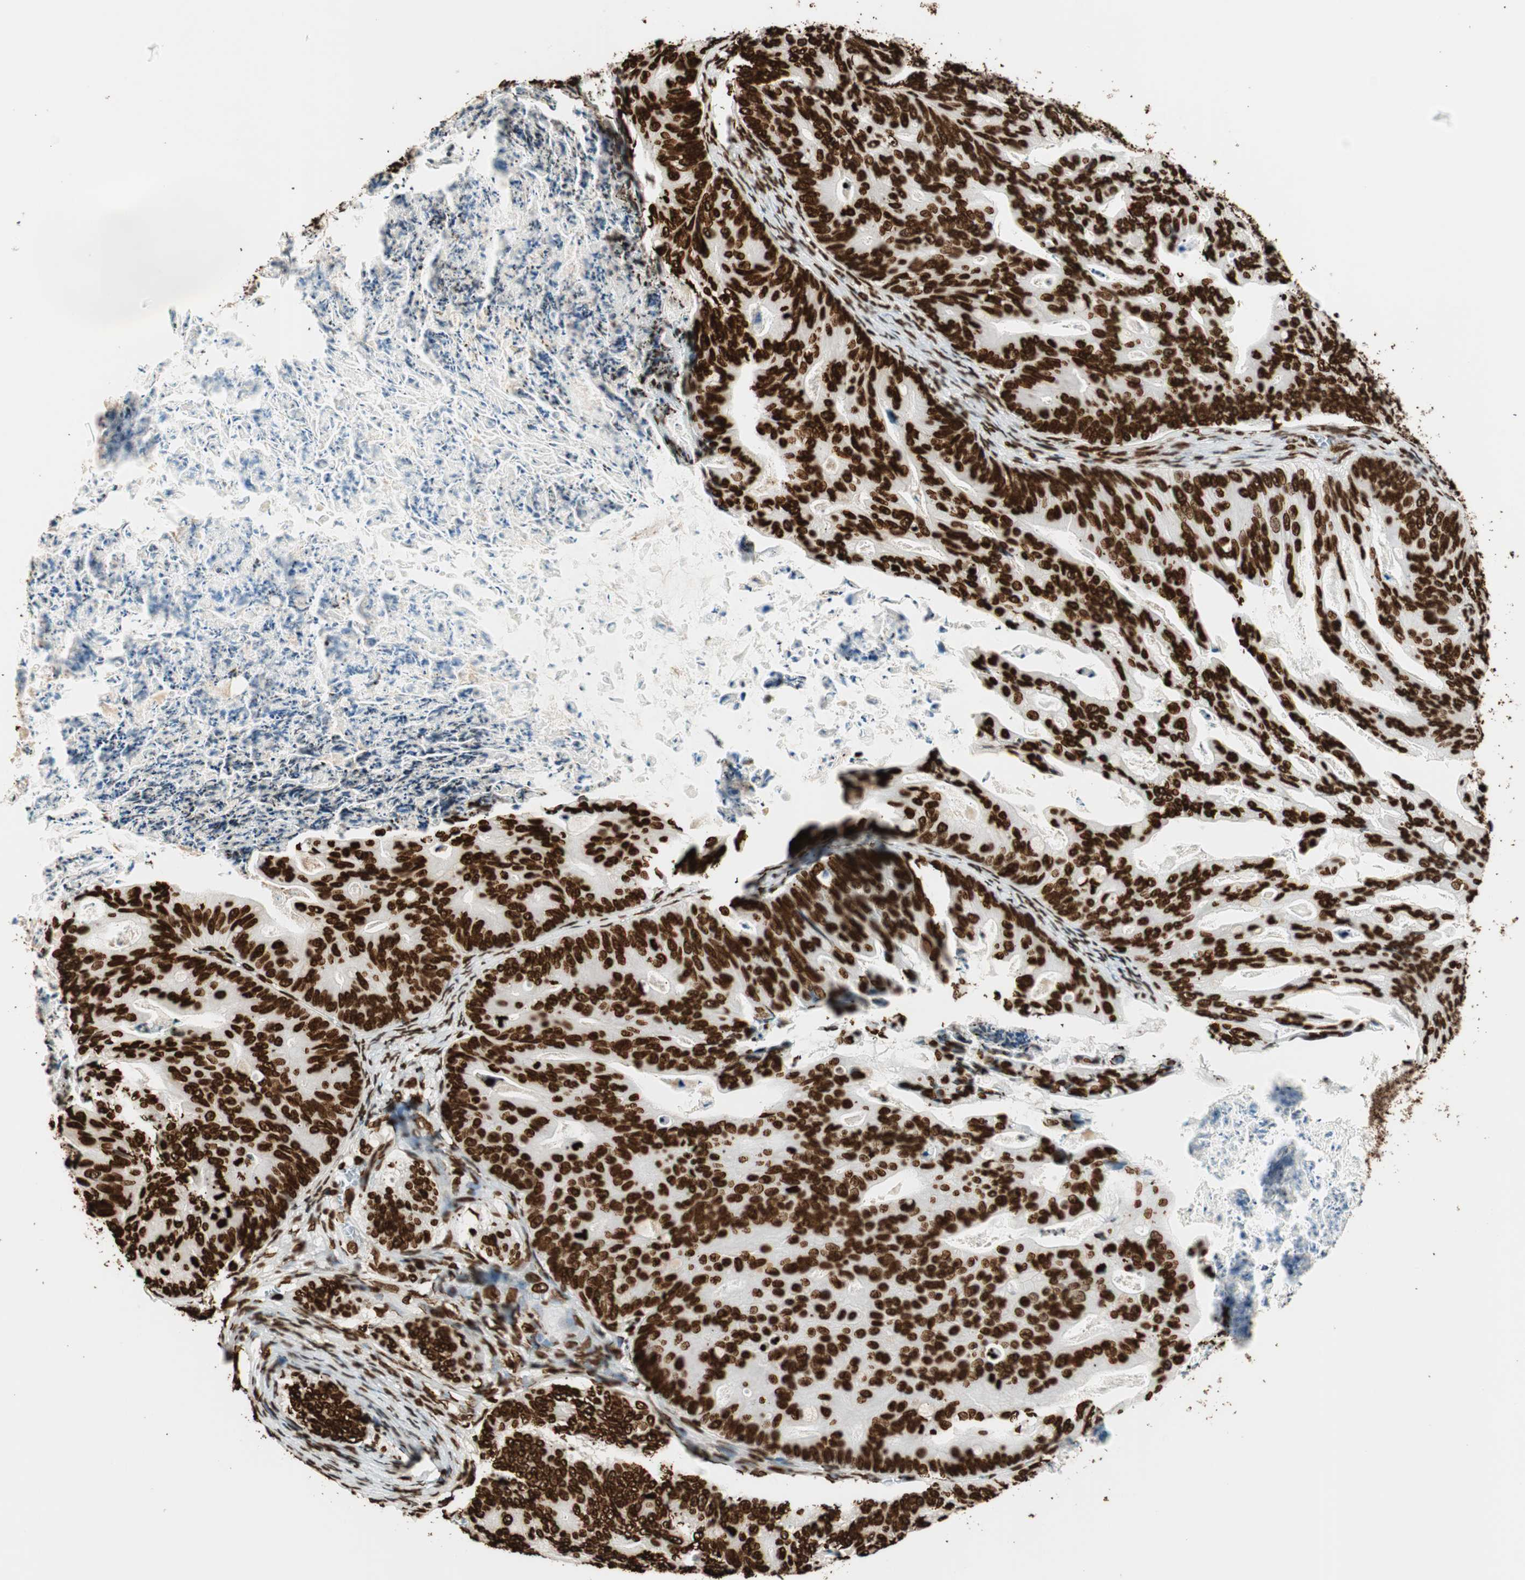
{"staining": {"intensity": "strong", "quantity": ">75%", "location": "nuclear"}, "tissue": "ovarian cancer", "cell_type": "Tumor cells", "image_type": "cancer", "snomed": [{"axis": "morphology", "description": "Cystadenocarcinoma, mucinous, NOS"}, {"axis": "topography", "description": "Ovary"}], "caption": "There is high levels of strong nuclear expression in tumor cells of ovarian mucinous cystadenocarcinoma, as demonstrated by immunohistochemical staining (brown color).", "gene": "GLI2", "patient": {"sex": "female", "age": 37}}